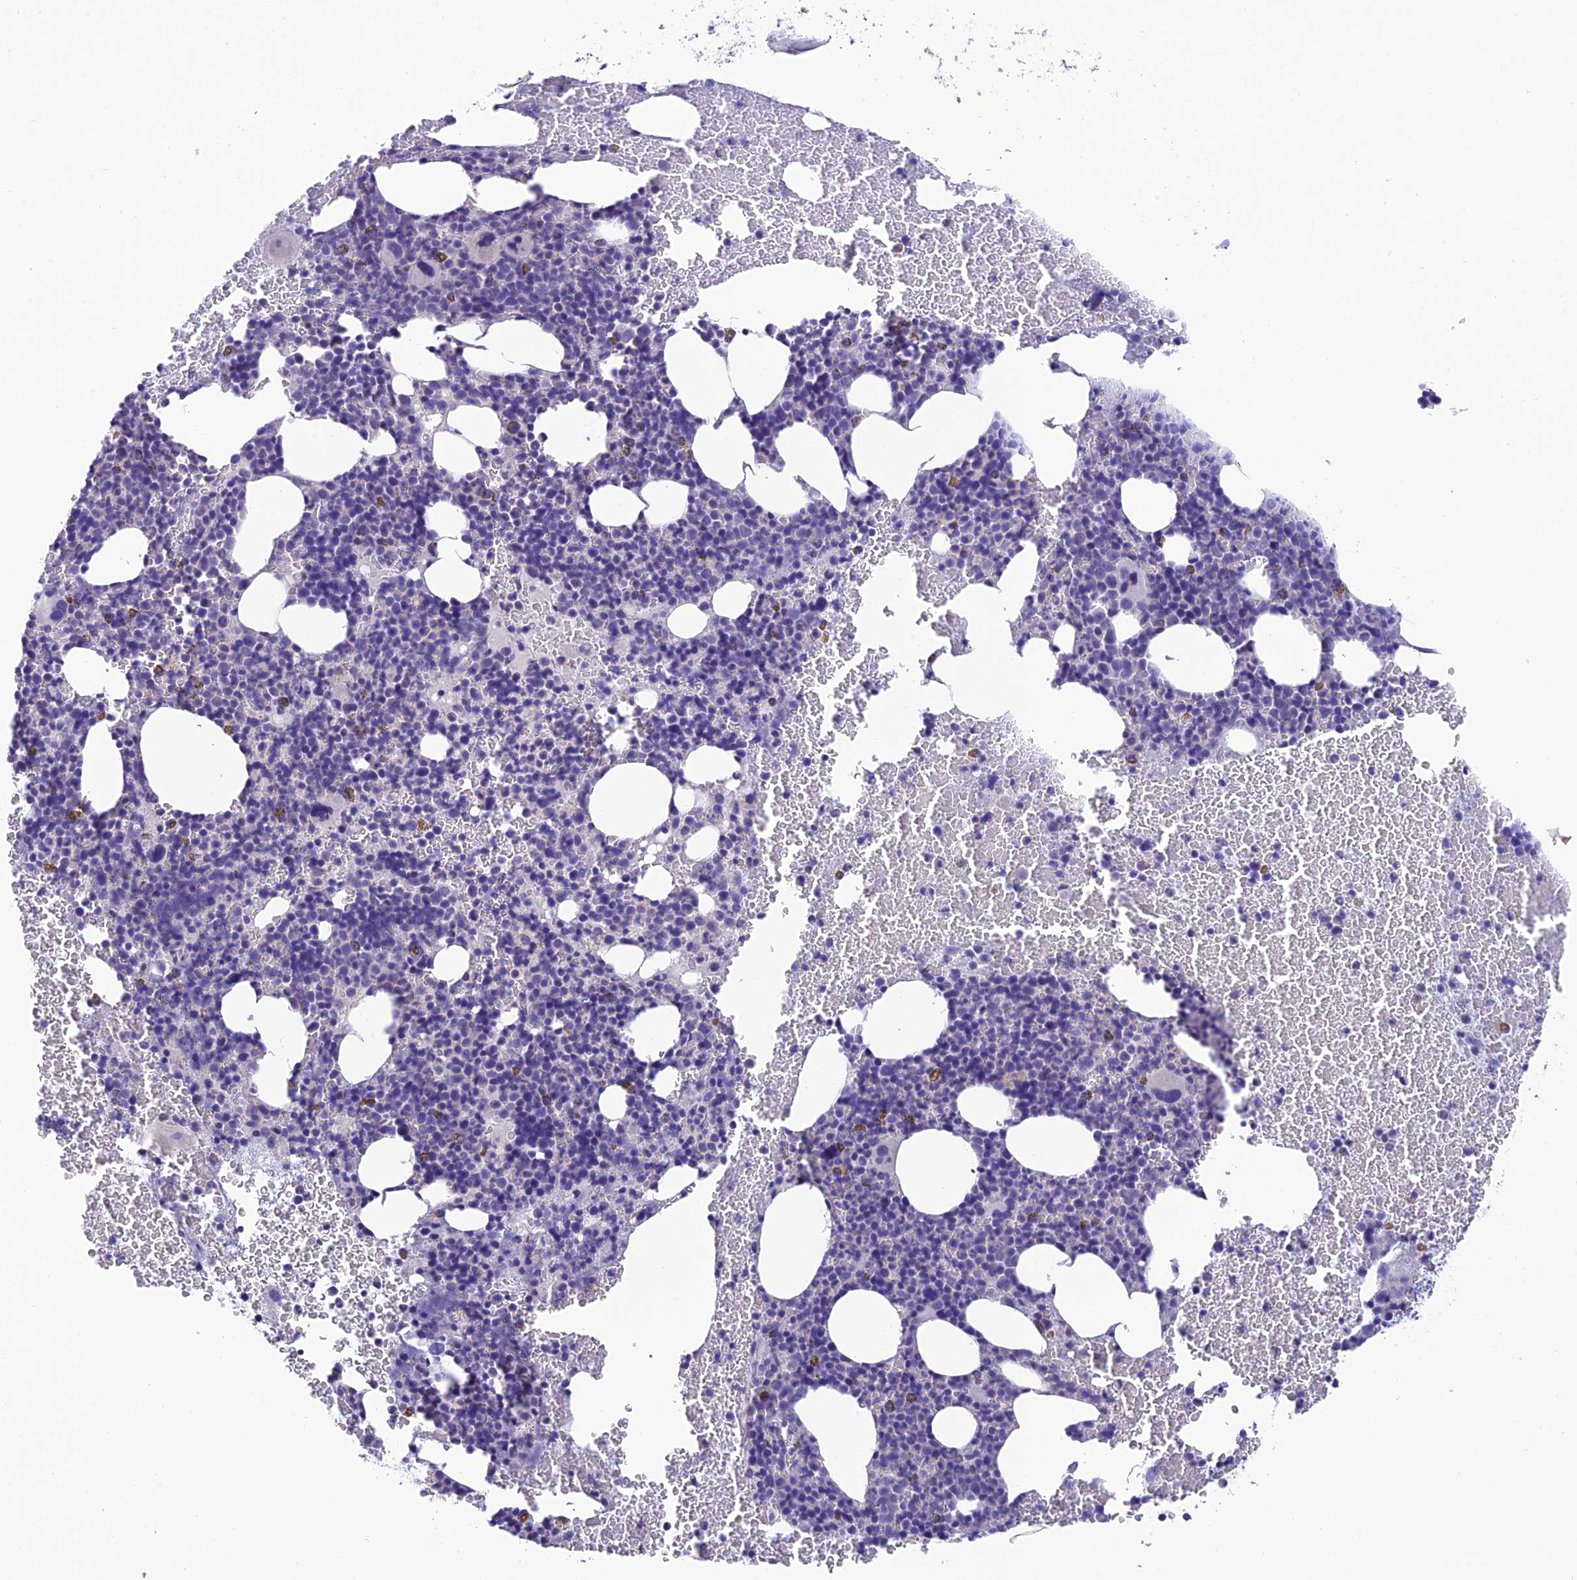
{"staining": {"intensity": "negative", "quantity": "none", "location": "none"}, "tissue": "bone marrow", "cell_type": "Hematopoietic cells", "image_type": "normal", "snomed": [{"axis": "morphology", "description": "Normal tissue, NOS"}, {"axis": "topography", "description": "Bone marrow"}], "caption": "Immunohistochemistry (IHC) photomicrograph of normal bone marrow: human bone marrow stained with DAB reveals no significant protein positivity in hematopoietic cells.", "gene": "C17orf67", "patient": {"sex": "female", "age": 48}}